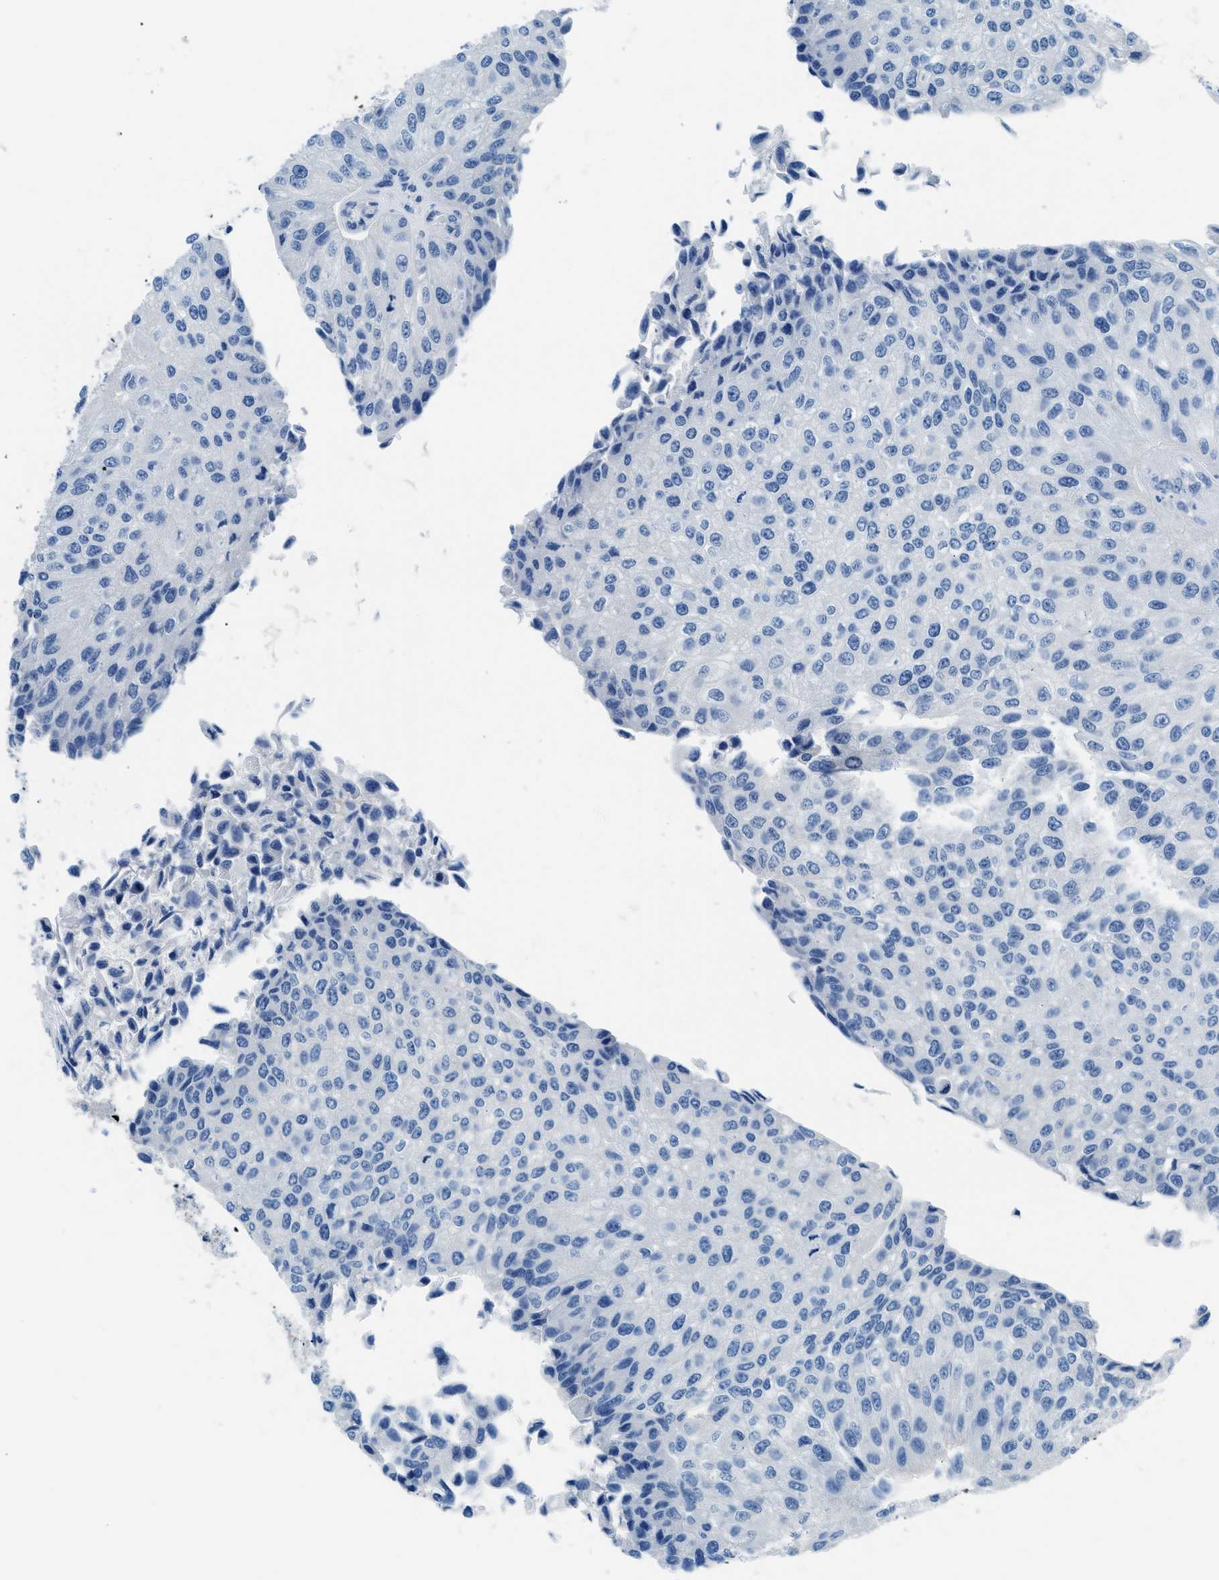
{"staining": {"intensity": "negative", "quantity": "none", "location": "none"}, "tissue": "urothelial cancer", "cell_type": "Tumor cells", "image_type": "cancer", "snomed": [{"axis": "morphology", "description": "Urothelial carcinoma, High grade"}, {"axis": "topography", "description": "Kidney"}, {"axis": "topography", "description": "Urinary bladder"}], "caption": "This is a micrograph of immunohistochemistry staining of urothelial cancer, which shows no staining in tumor cells.", "gene": "CLDN18", "patient": {"sex": "male", "age": 77}}